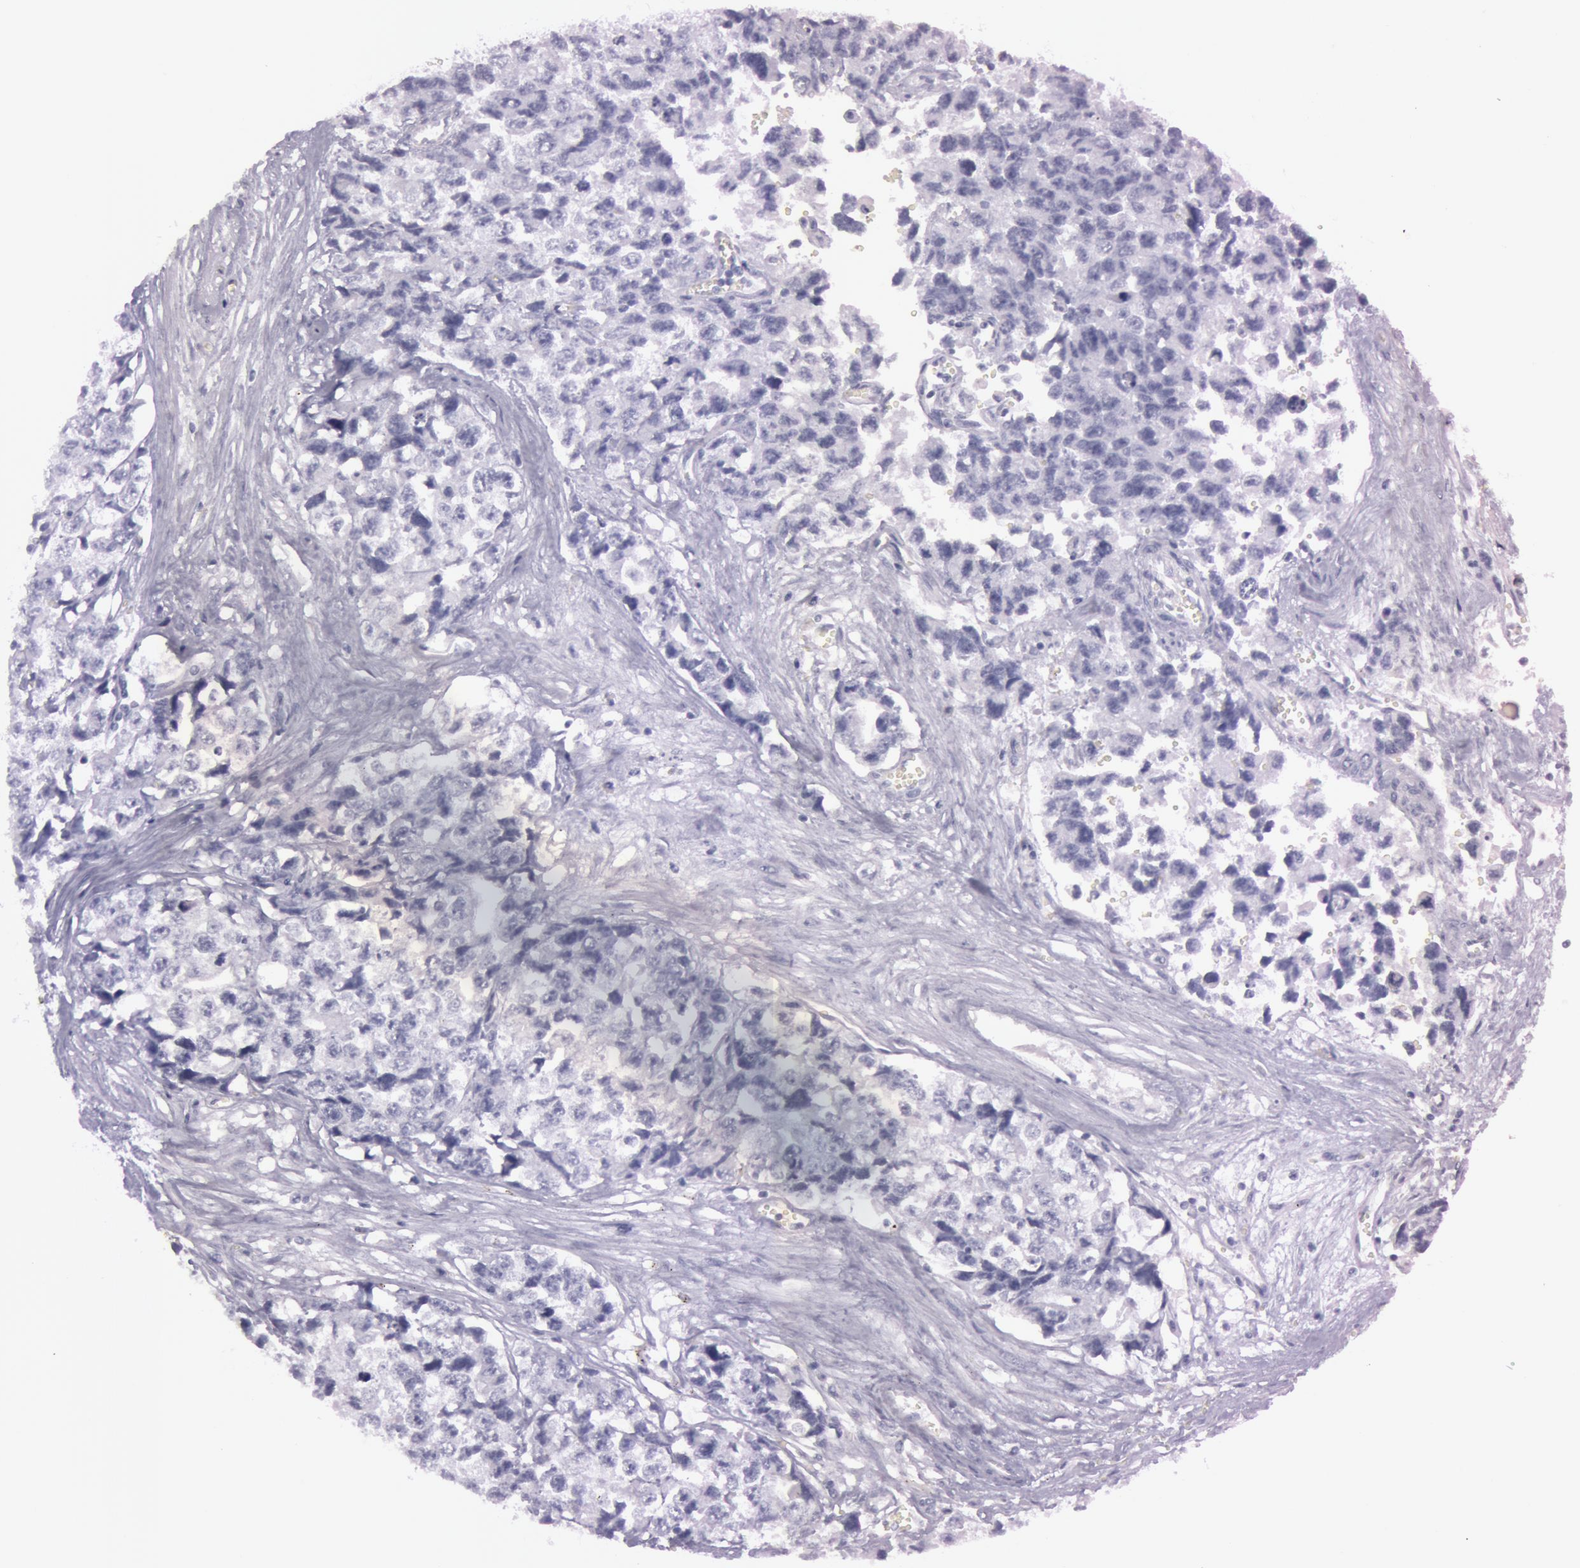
{"staining": {"intensity": "negative", "quantity": "none", "location": "none"}, "tissue": "testis cancer", "cell_type": "Tumor cells", "image_type": "cancer", "snomed": [{"axis": "morphology", "description": "Carcinoma, Embryonal, NOS"}, {"axis": "topography", "description": "Testis"}], "caption": "This is an immunohistochemistry photomicrograph of human embryonal carcinoma (testis). There is no expression in tumor cells.", "gene": "S100A7", "patient": {"sex": "male", "age": 31}}